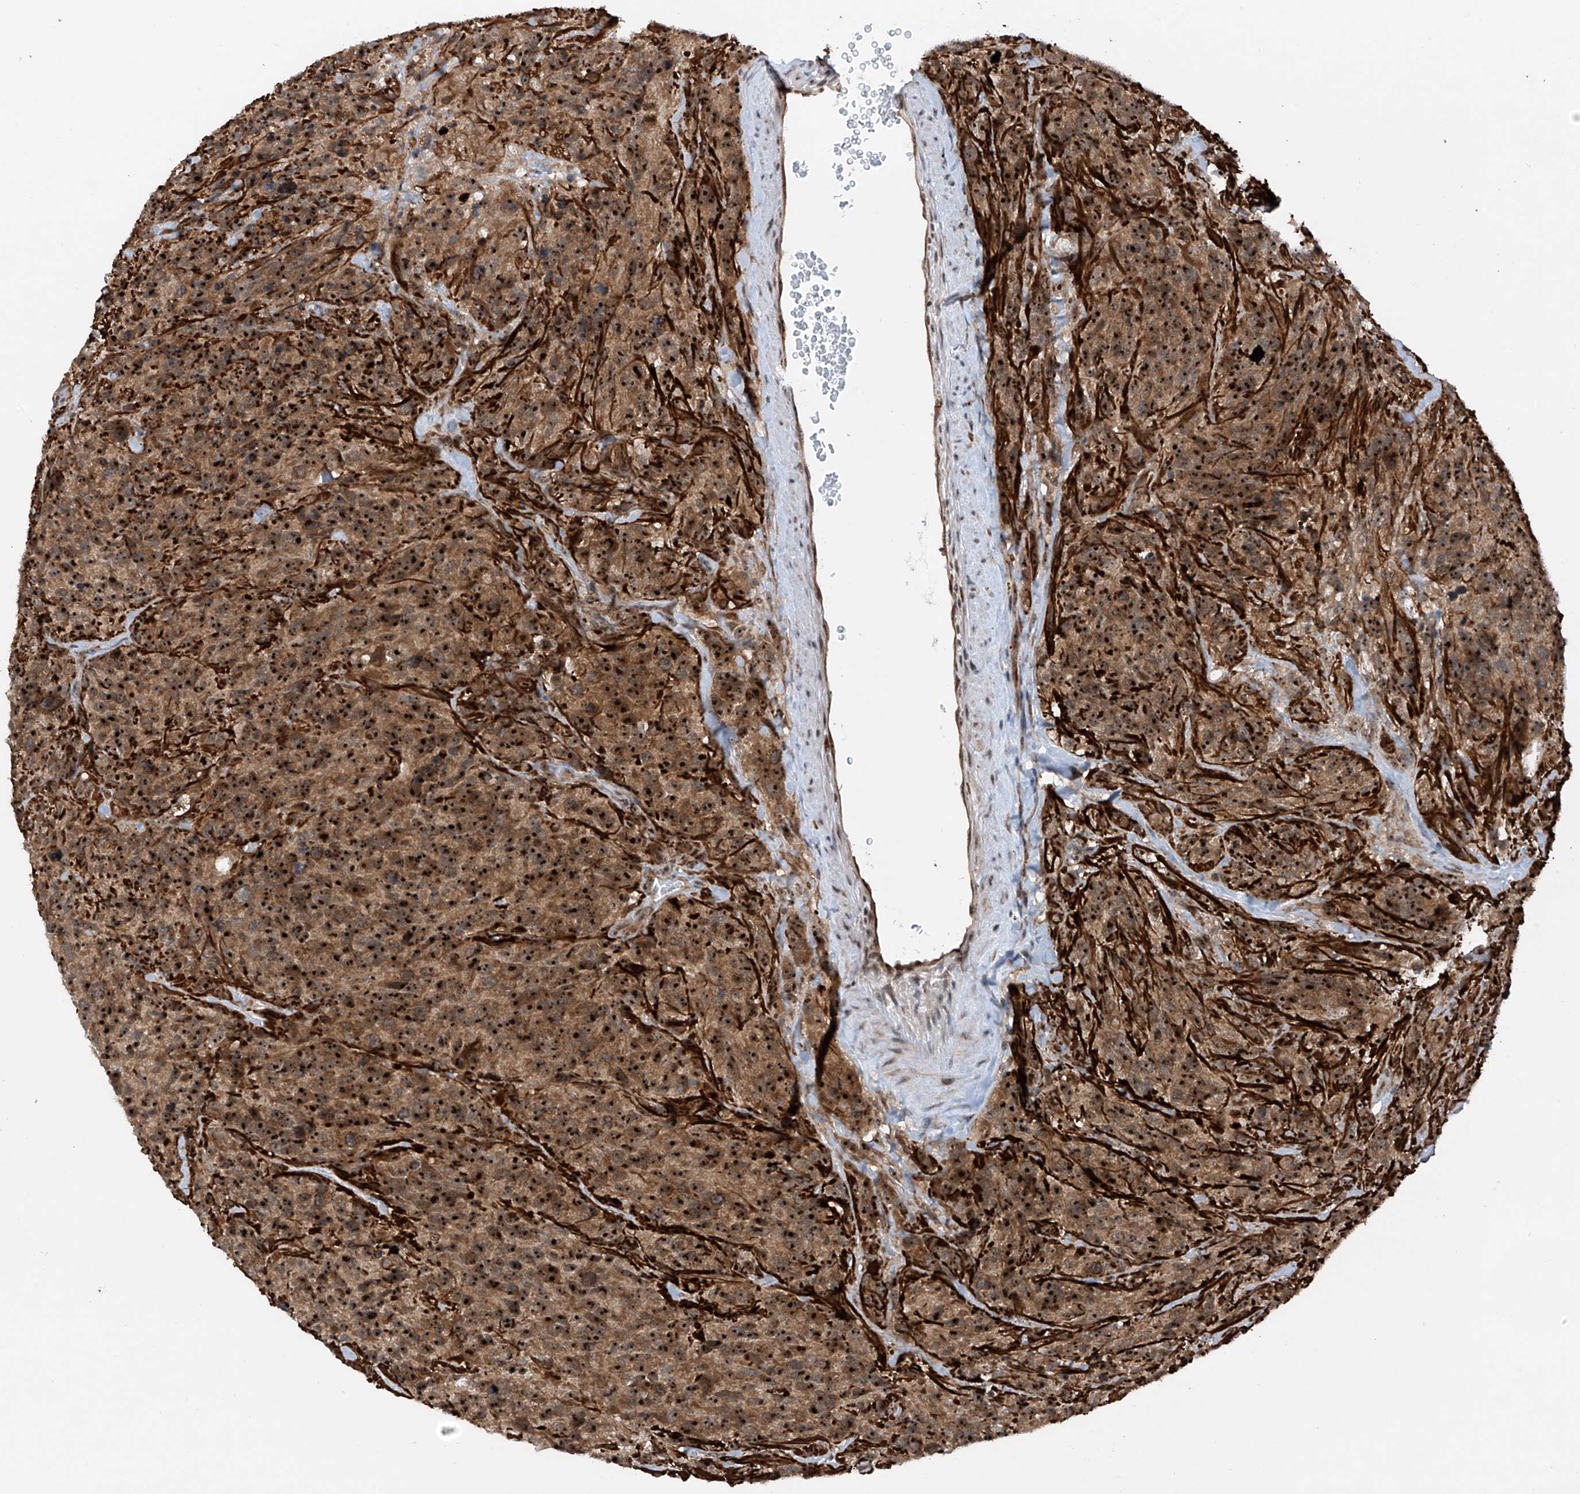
{"staining": {"intensity": "strong", "quantity": ">75%", "location": "cytoplasmic/membranous,nuclear"}, "tissue": "glioma", "cell_type": "Tumor cells", "image_type": "cancer", "snomed": [{"axis": "morphology", "description": "Glioma, malignant, High grade"}, {"axis": "topography", "description": "Brain"}], "caption": "Protein expression analysis of human malignant high-grade glioma reveals strong cytoplasmic/membranous and nuclear staining in about >75% of tumor cells. The staining was performed using DAB, with brown indicating positive protein expression. Nuclei are stained blue with hematoxylin.", "gene": "C1orf131", "patient": {"sex": "male", "age": 69}}